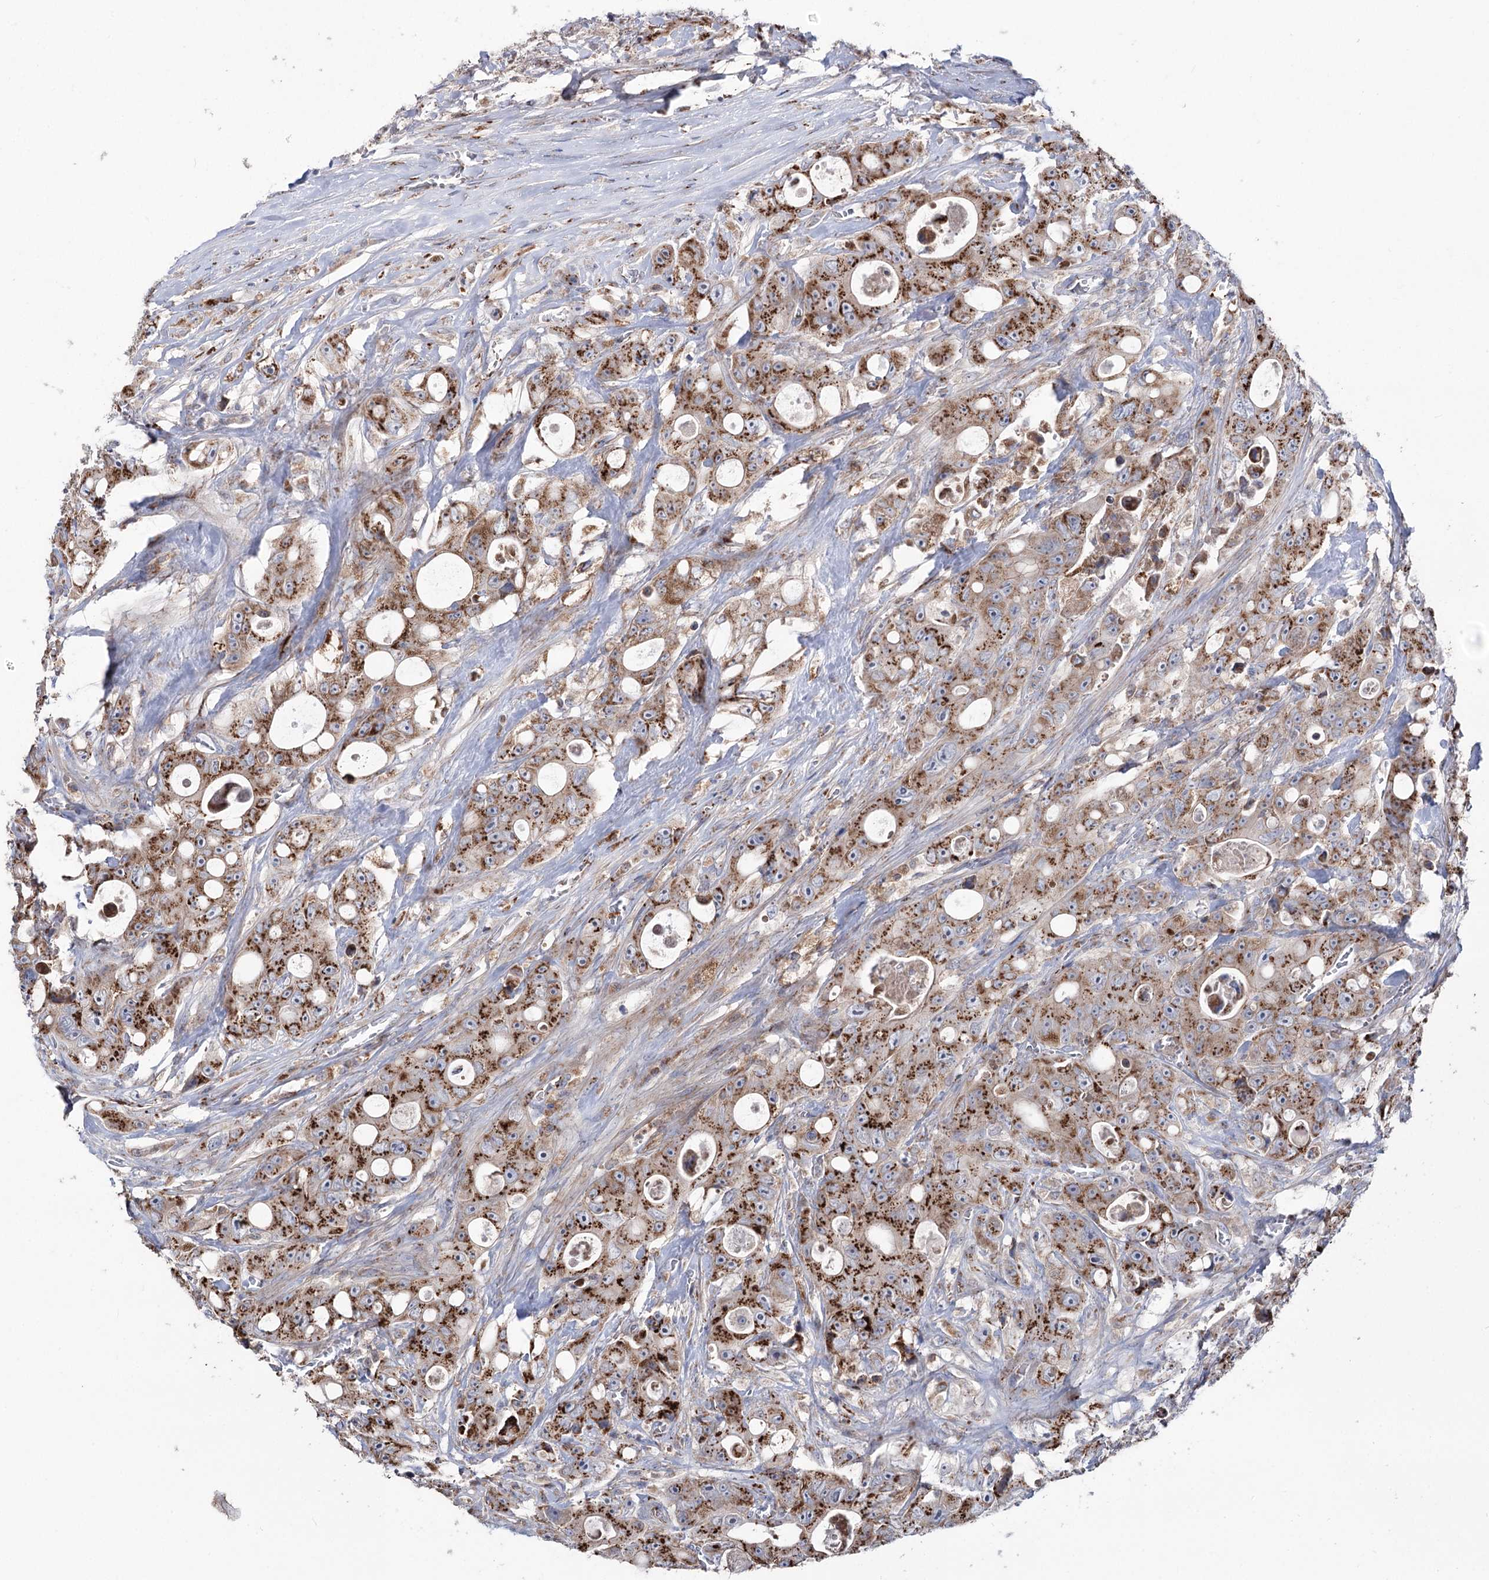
{"staining": {"intensity": "strong", "quantity": "25%-75%", "location": "cytoplasmic/membranous"}, "tissue": "colorectal cancer", "cell_type": "Tumor cells", "image_type": "cancer", "snomed": [{"axis": "morphology", "description": "Adenocarcinoma, NOS"}, {"axis": "topography", "description": "Colon"}], "caption": "DAB immunohistochemical staining of human colorectal cancer (adenocarcinoma) exhibits strong cytoplasmic/membranous protein staining in approximately 25%-75% of tumor cells. The staining was performed using DAB, with brown indicating positive protein expression. Nuclei are stained blue with hematoxylin.", "gene": "ARHGAP20", "patient": {"sex": "female", "age": 46}}